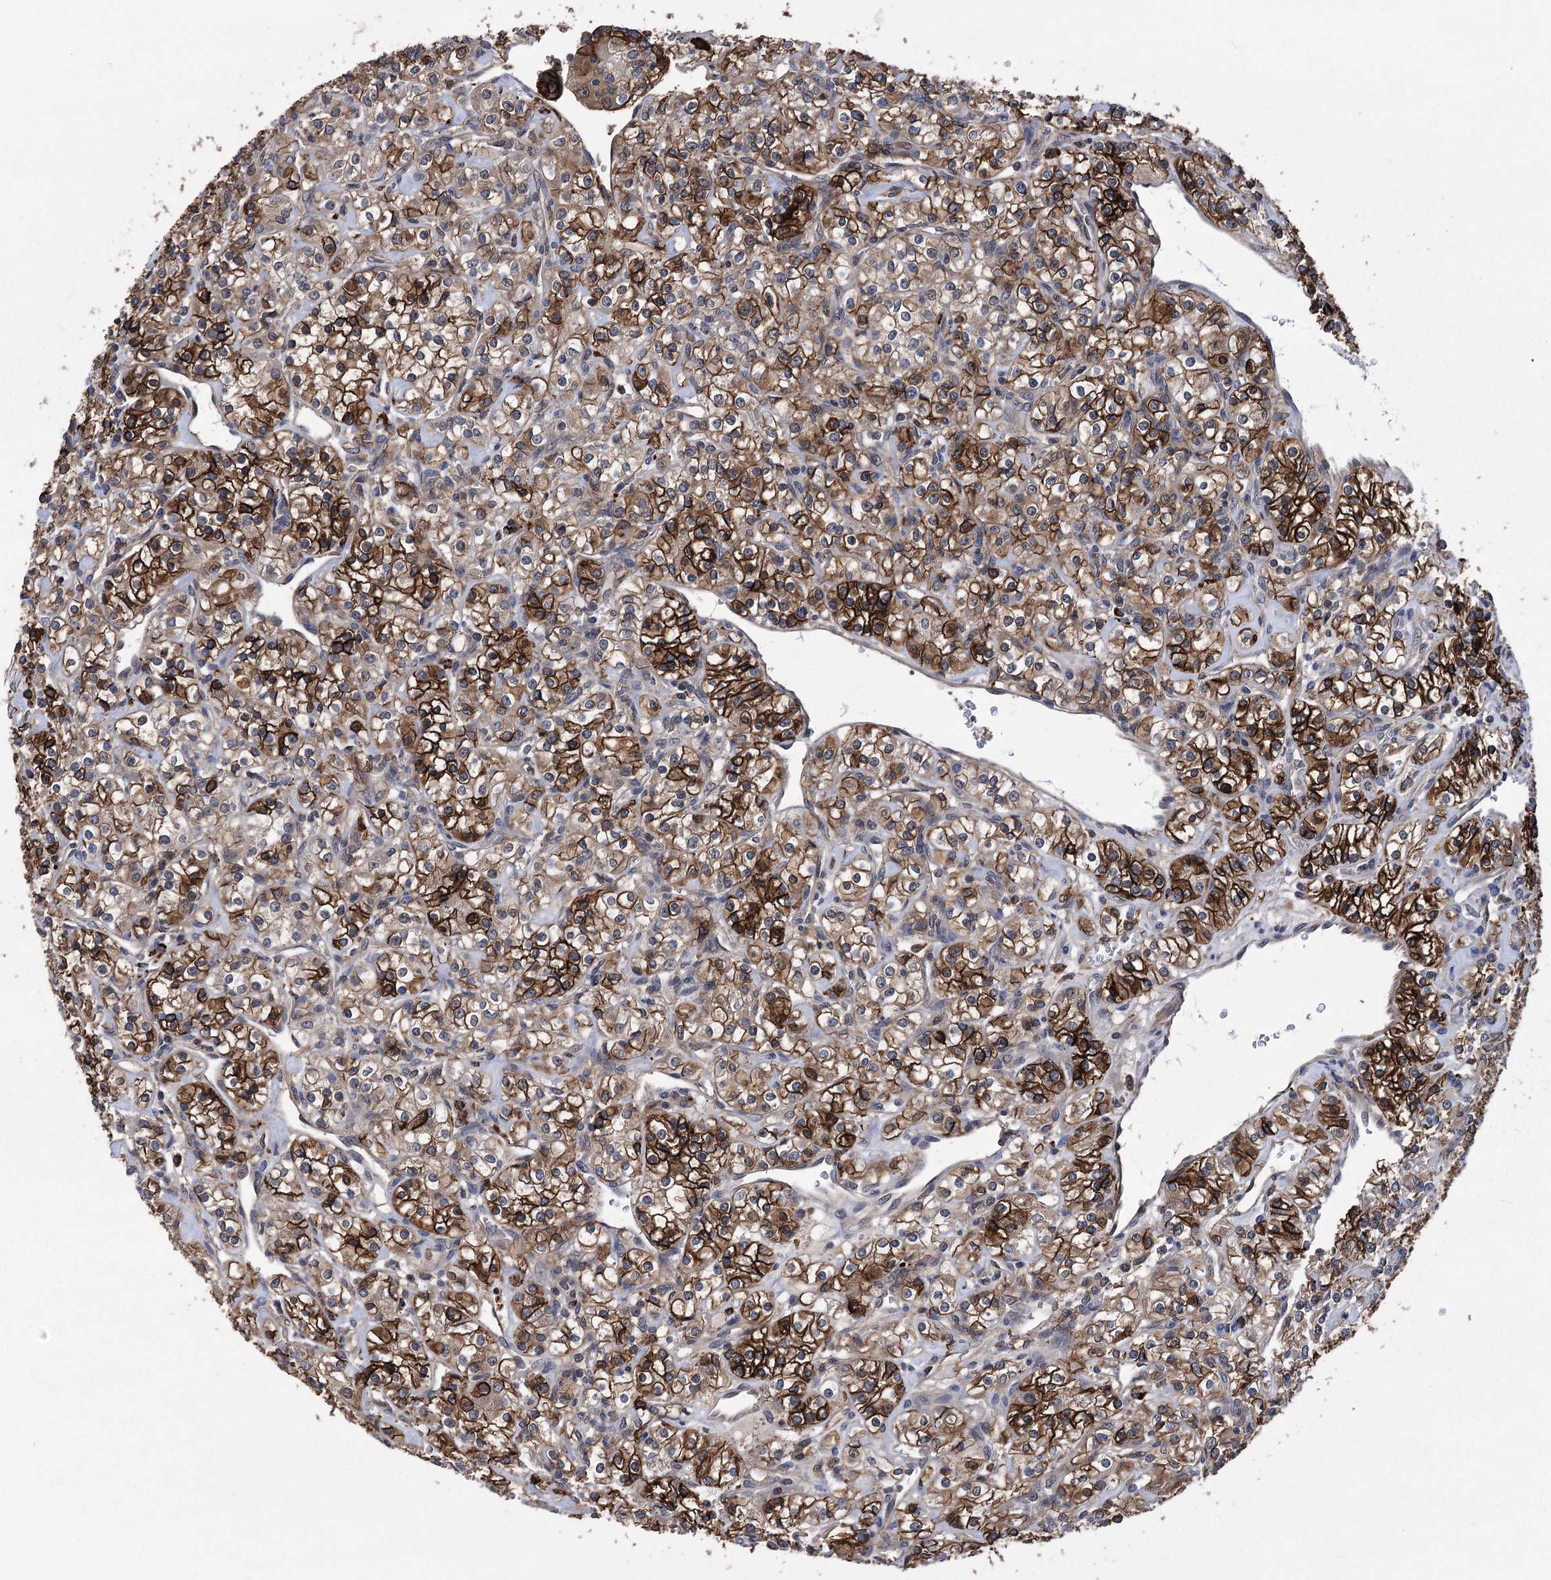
{"staining": {"intensity": "strong", "quantity": ">75%", "location": "cytoplasmic/membranous"}, "tissue": "renal cancer", "cell_type": "Tumor cells", "image_type": "cancer", "snomed": [{"axis": "morphology", "description": "Adenocarcinoma, NOS"}, {"axis": "topography", "description": "Kidney"}], "caption": "A high-resolution histopathology image shows IHC staining of renal cancer (adenocarcinoma), which displays strong cytoplasmic/membranous positivity in about >75% of tumor cells. The staining was performed using DAB (3,3'-diaminobenzidine) to visualize the protein expression in brown, while the nuclei were stained in blue with hematoxylin (Magnification: 20x).", "gene": "DPP3", "patient": {"sex": "male", "age": 77}}